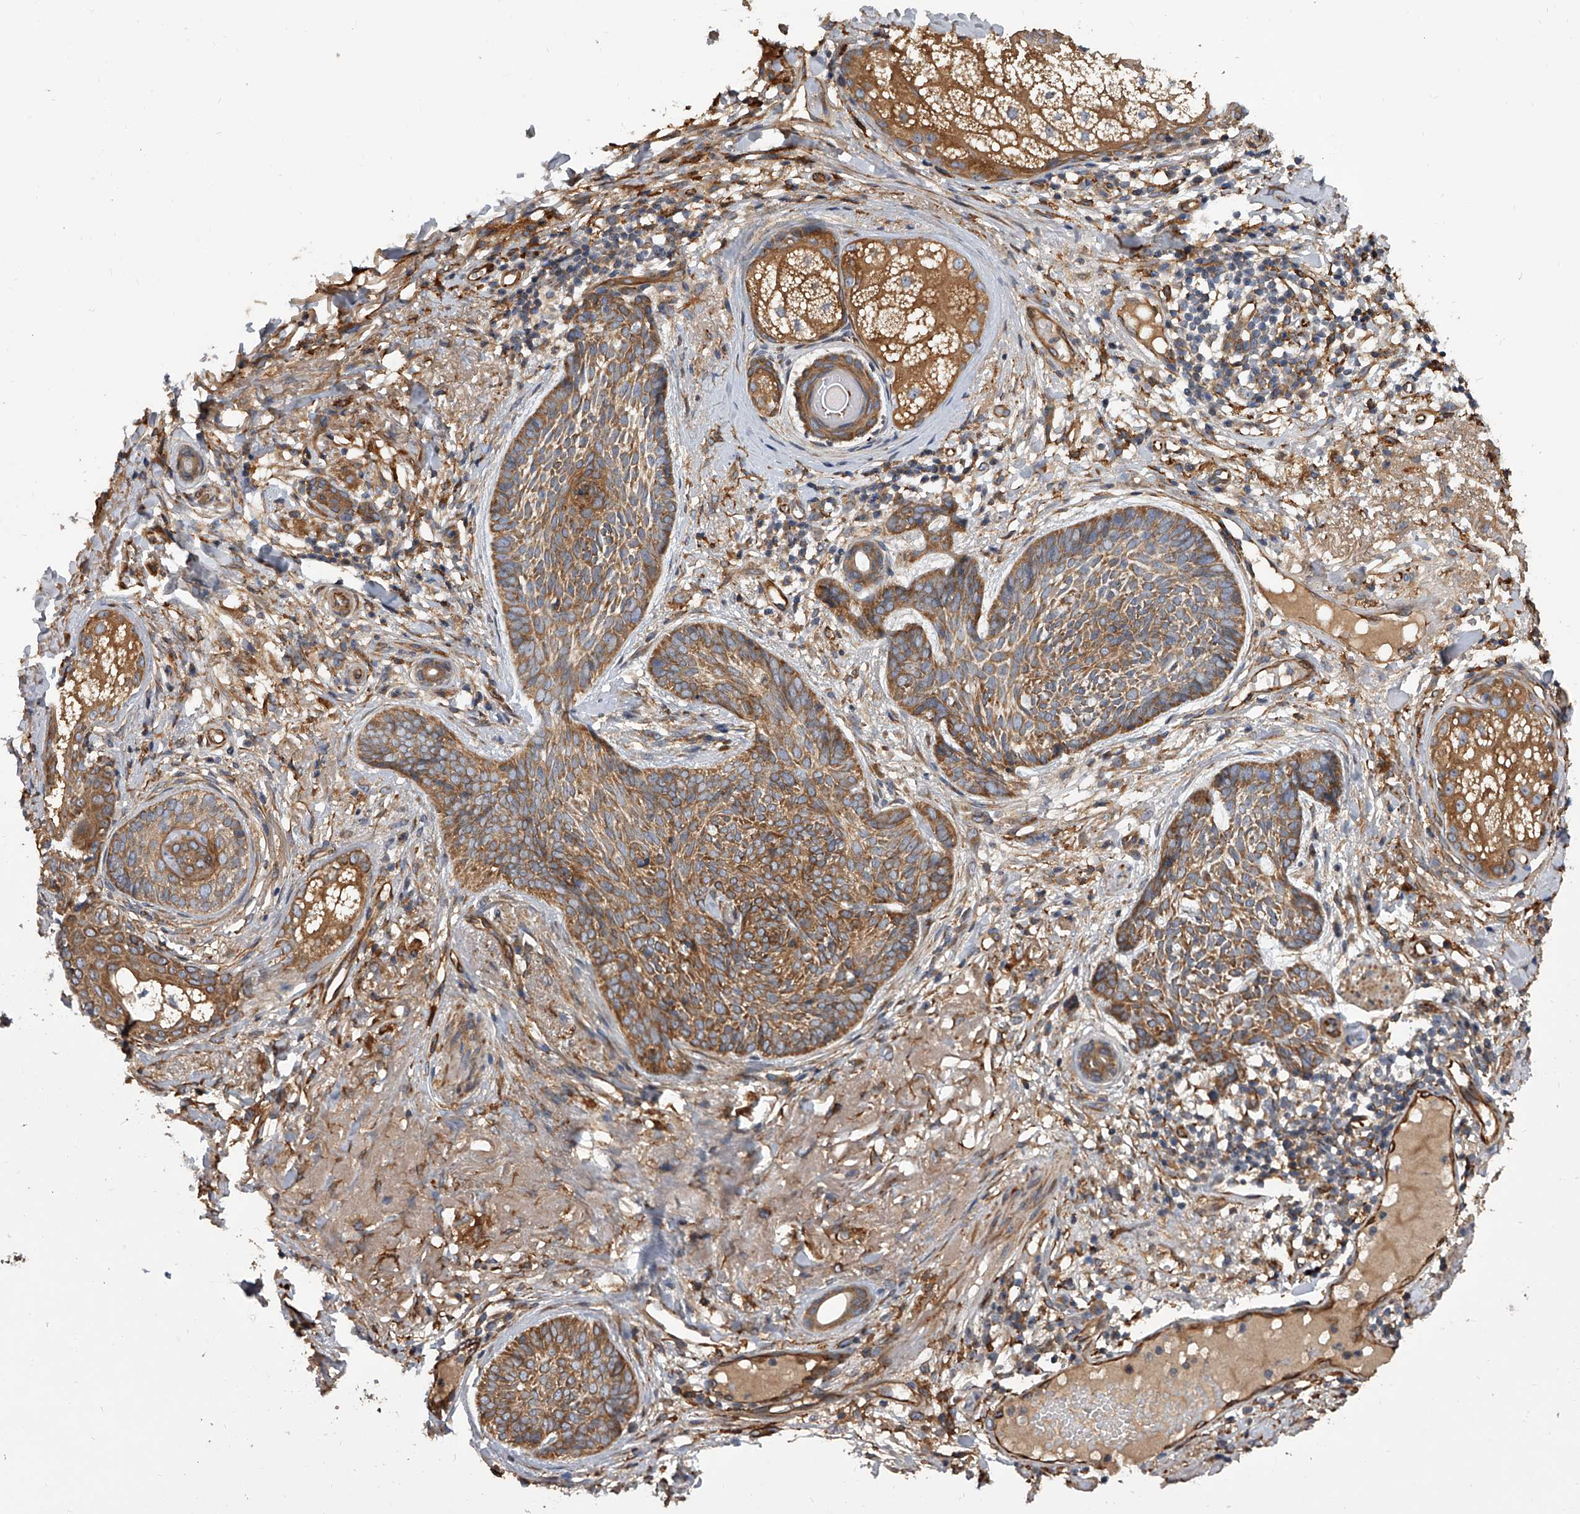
{"staining": {"intensity": "moderate", "quantity": ">75%", "location": "cytoplasmic/membranous"}, "tissue": "skin cancer", "cell_type": "Tumor cells", "image_type": "cancer", "snomed": [{"axis": "morphology", "description": "Basal cell carcinoma"}, {"axis": "topography", "description": "Skin"}], "caption": "Immunohistochemistry (IHC) photomicrograph of human skin cancer stained for a protein (brown), which shows medium levels of moderate cytoplasmic/membranous staining in approximately >75% of tumor cells.", "gene": "EXOC4", "patient": {"sex": "male", "age": 85}}